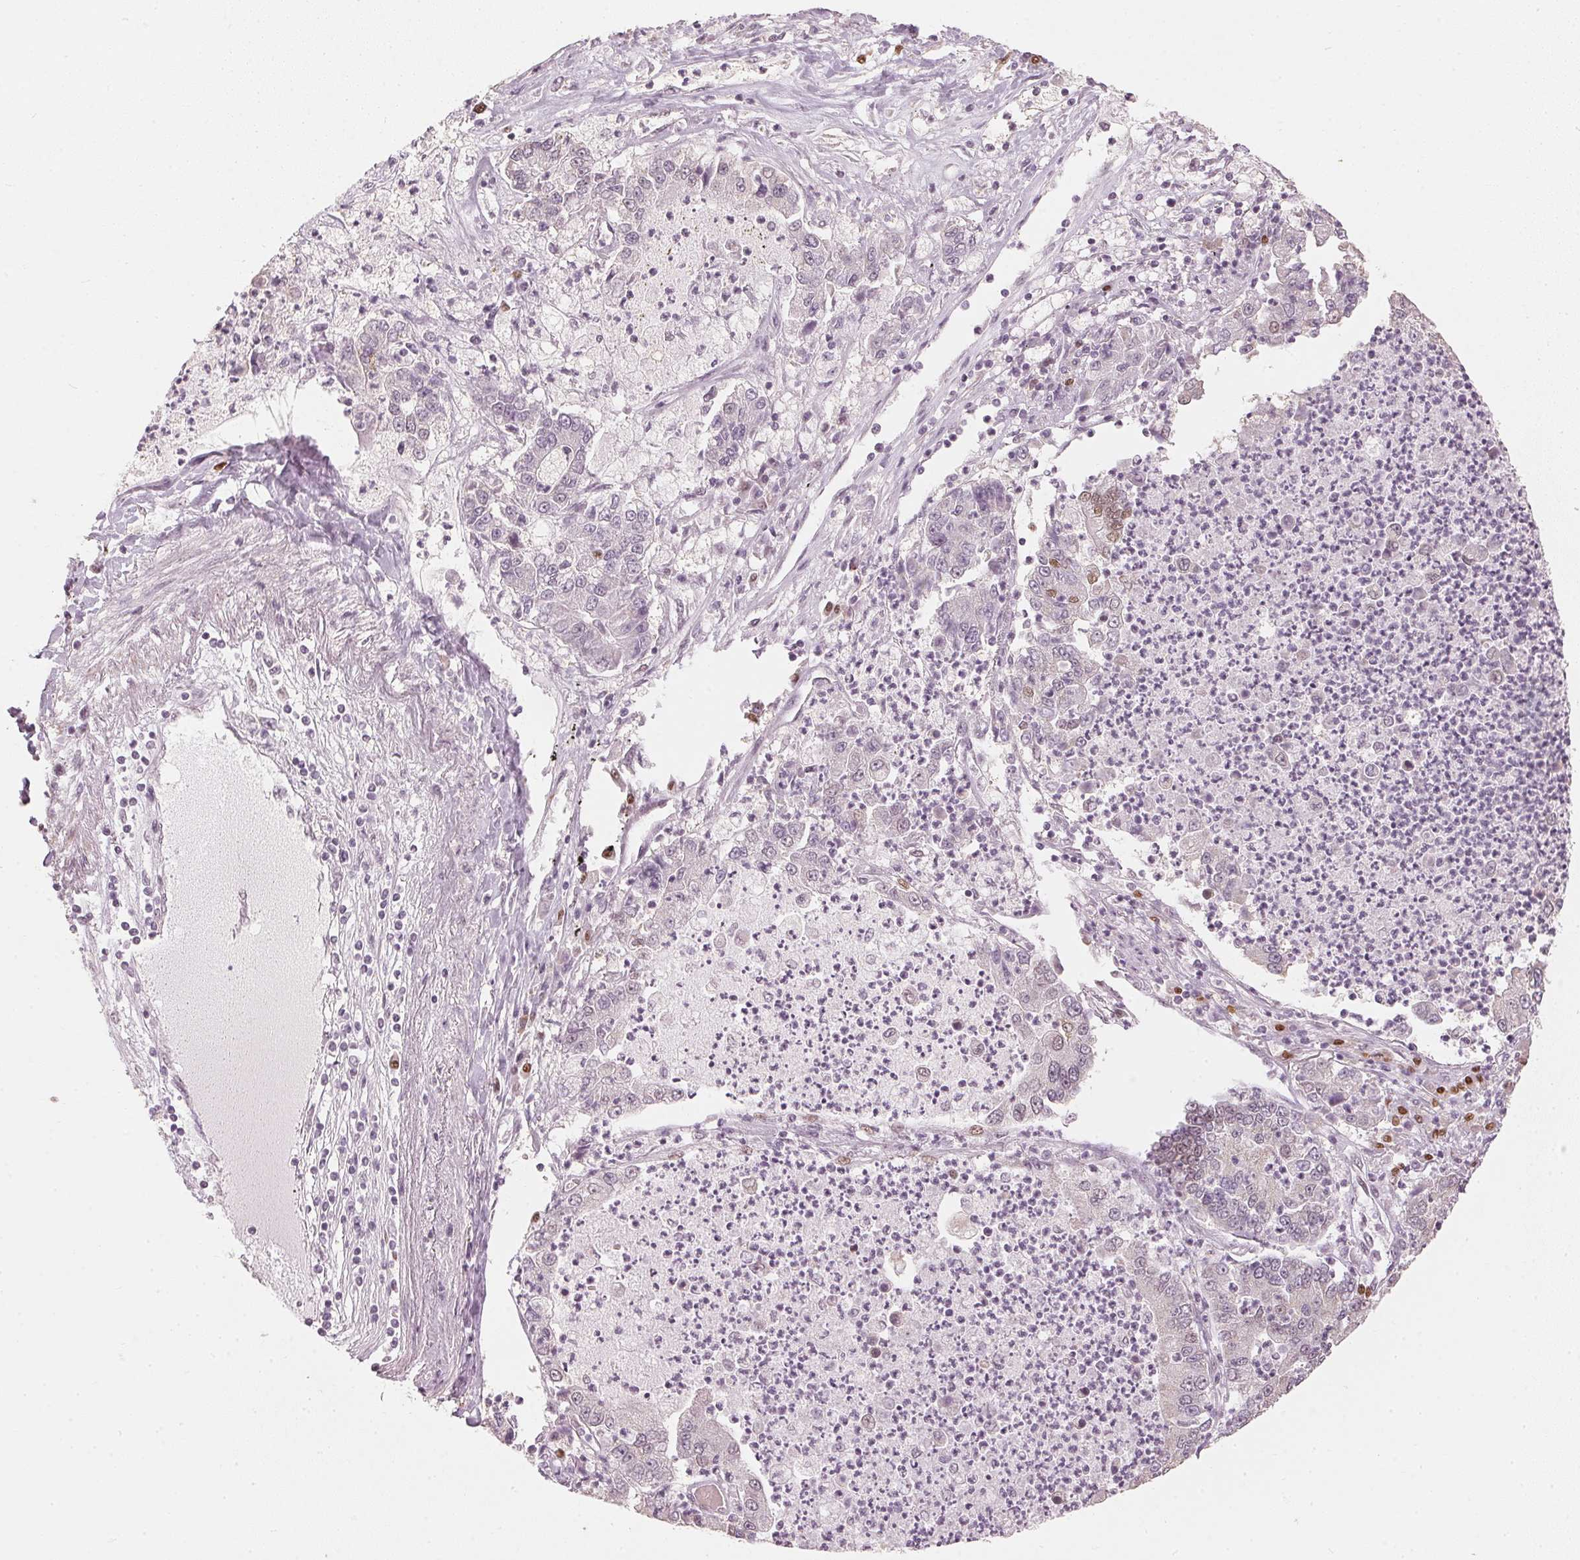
{"staining": {"intensity": "moderate", "quantity": "<25%", "location": "nuclear"}, "tissue": "lung cancer", "cell_type": "Tumor cells", "image_type": "cancer", "snomed": [{"axis": "morphology", "description": "Adenocarcinoma, NOS"}, {"axis": "topography", "description": "Lung"}], "caption": "Immunohistochemistry of lung cancer reveals low levels of moderate nuclear staining in approximately <25% of tumor cells. (brown staining indicates protein expression, while blue staining denotes nuclei).", "gene": "SLC39A3", "patient": {"sex": "female", "age": 57}}